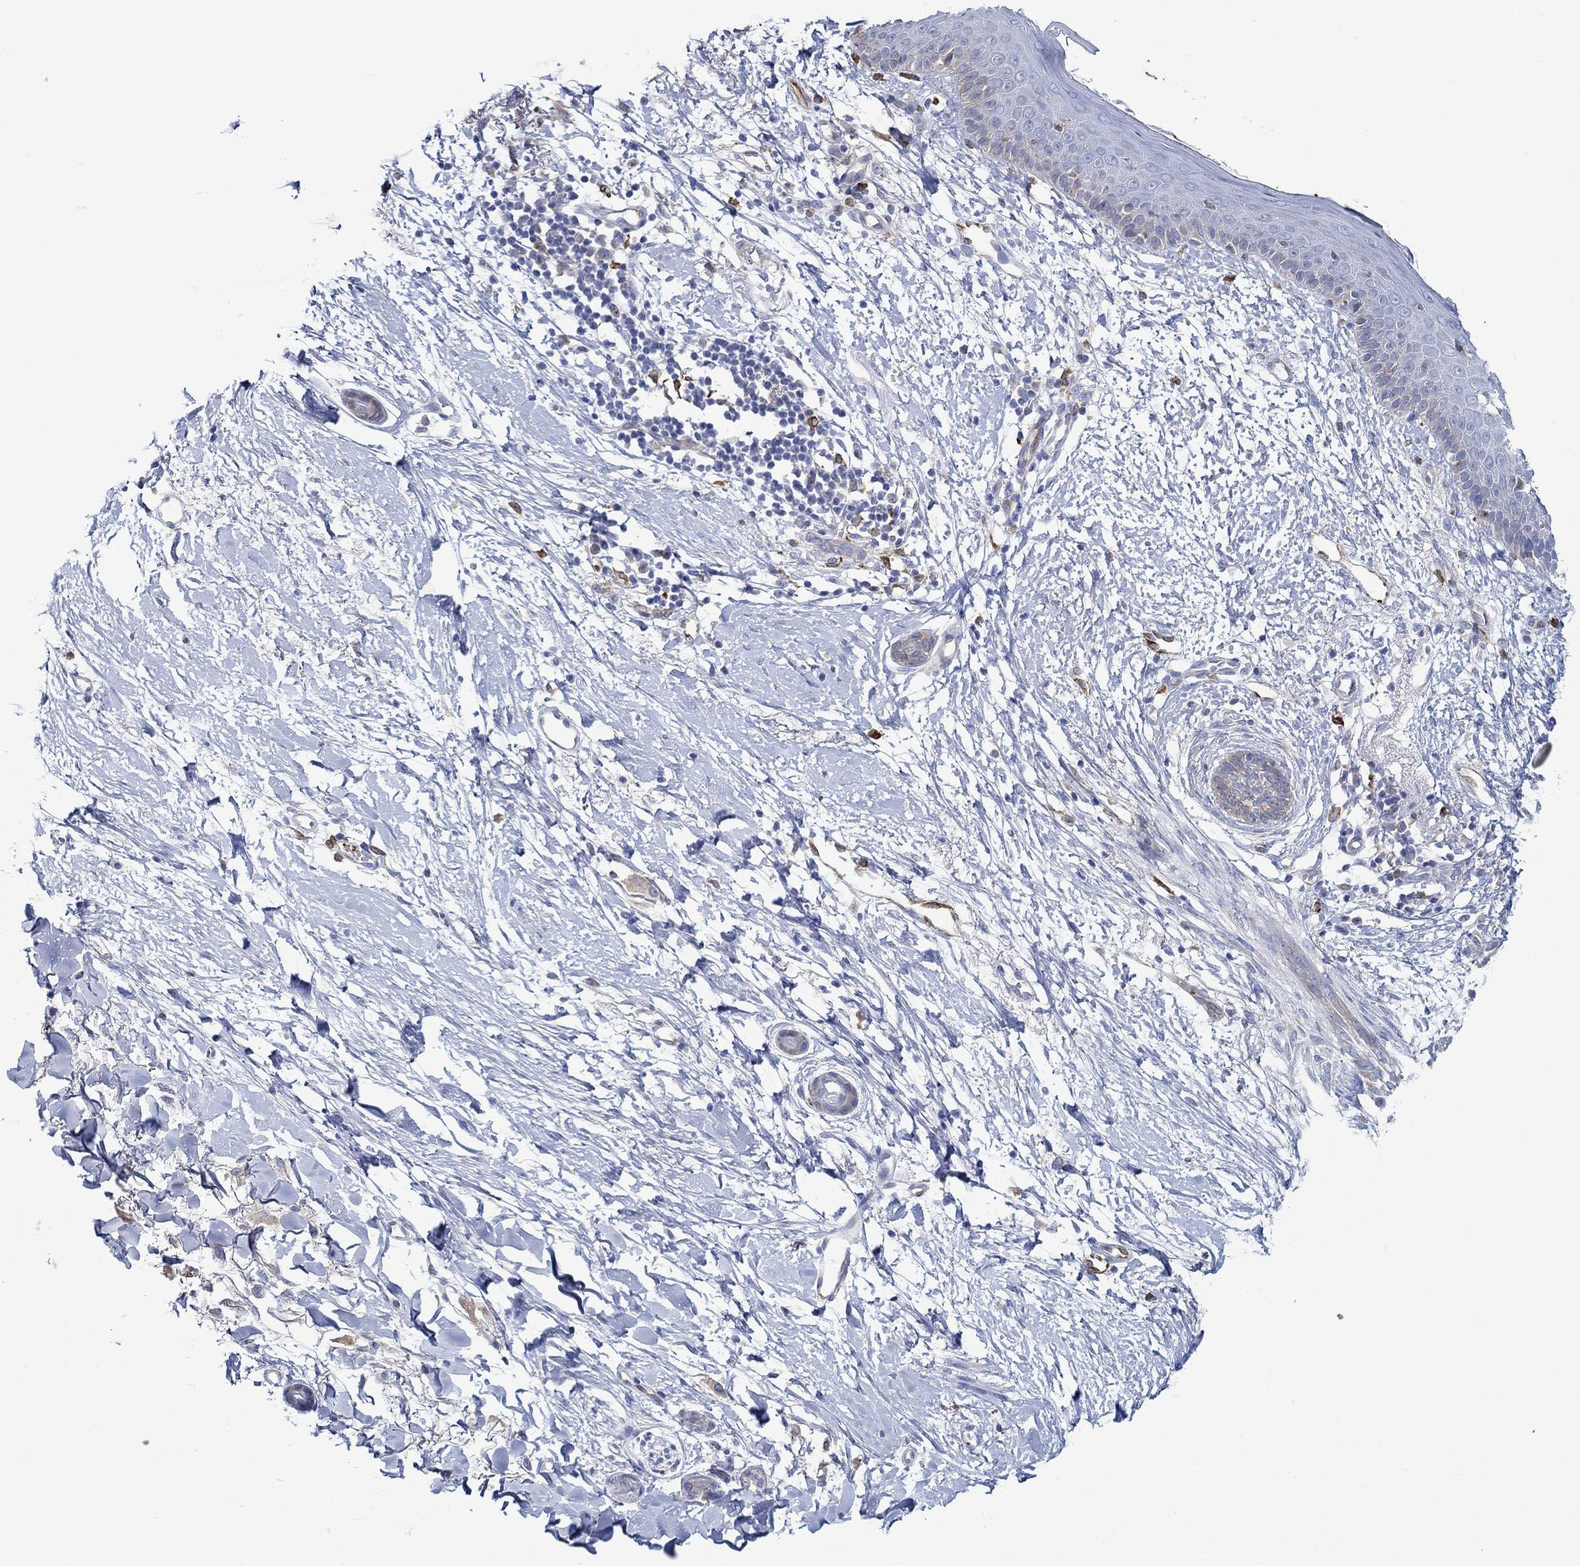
{"staining": {"intensity": "negative", "quantity": "none", "location": "none"}, "tissue": "skin cancer", "cell_type": "Tumor cells", "image_type": "cancer", "snomed": [{"axis": "morphology", "description": "Normal tissue, NOS"}, {"axis": "morphology", "description": "Basal cell carcinoma"}, {"axis": "topography", "description": "Skin"}], "caption": "Basal cell carcinoma (skin) stained for a protein using immunohistochemistry shows no staining tumor cells.", "gene": "SLC27A3", "patient": {"sex": "male", "age": 84}}